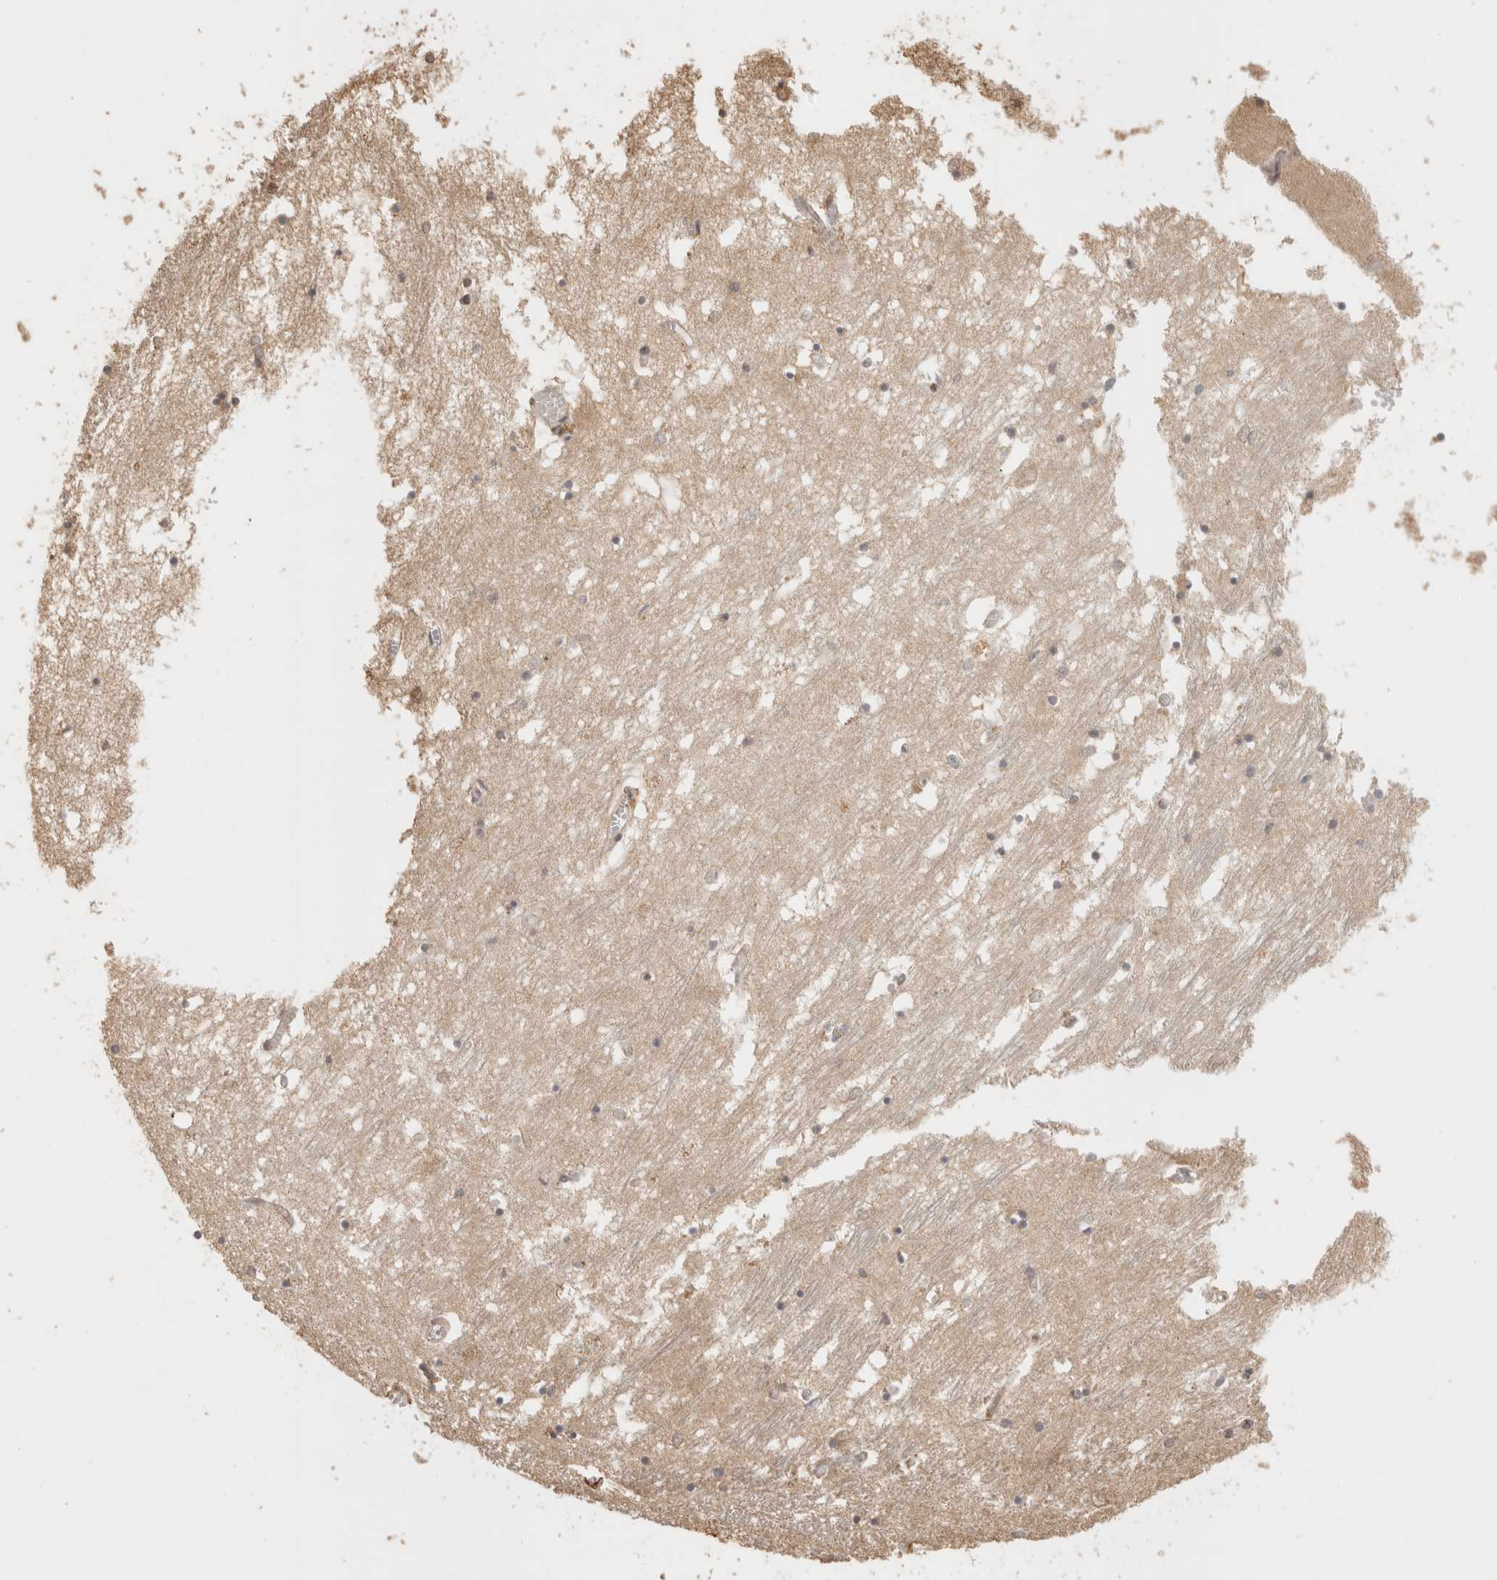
{"staining": {"intensity": "moderate", "quantity": "25%-75%", "location": "cytoplasmic/membranous"}, "tissue": "hippocampus", "cell_type": "Glial cells", "image_type": "normal", "snomed": [{"axis": "morphology", "description": "Normal tissue, NOS"}, {"axis": "topography", "description": "Hippocampus"}], "caption": "High-magnification brightfield microscopy of normal hippocampus stained with DAB (brown) and counterstained with hematoxylin (blue). glial cells exhibit moderate cytoplasmic/membranous expression is identified in about25%-75% of cells. (DAB IHC with brightfield microscopy, high magnification).", "gene": "BNIP3L", "patient": {"sex": "male", "age": 70}}